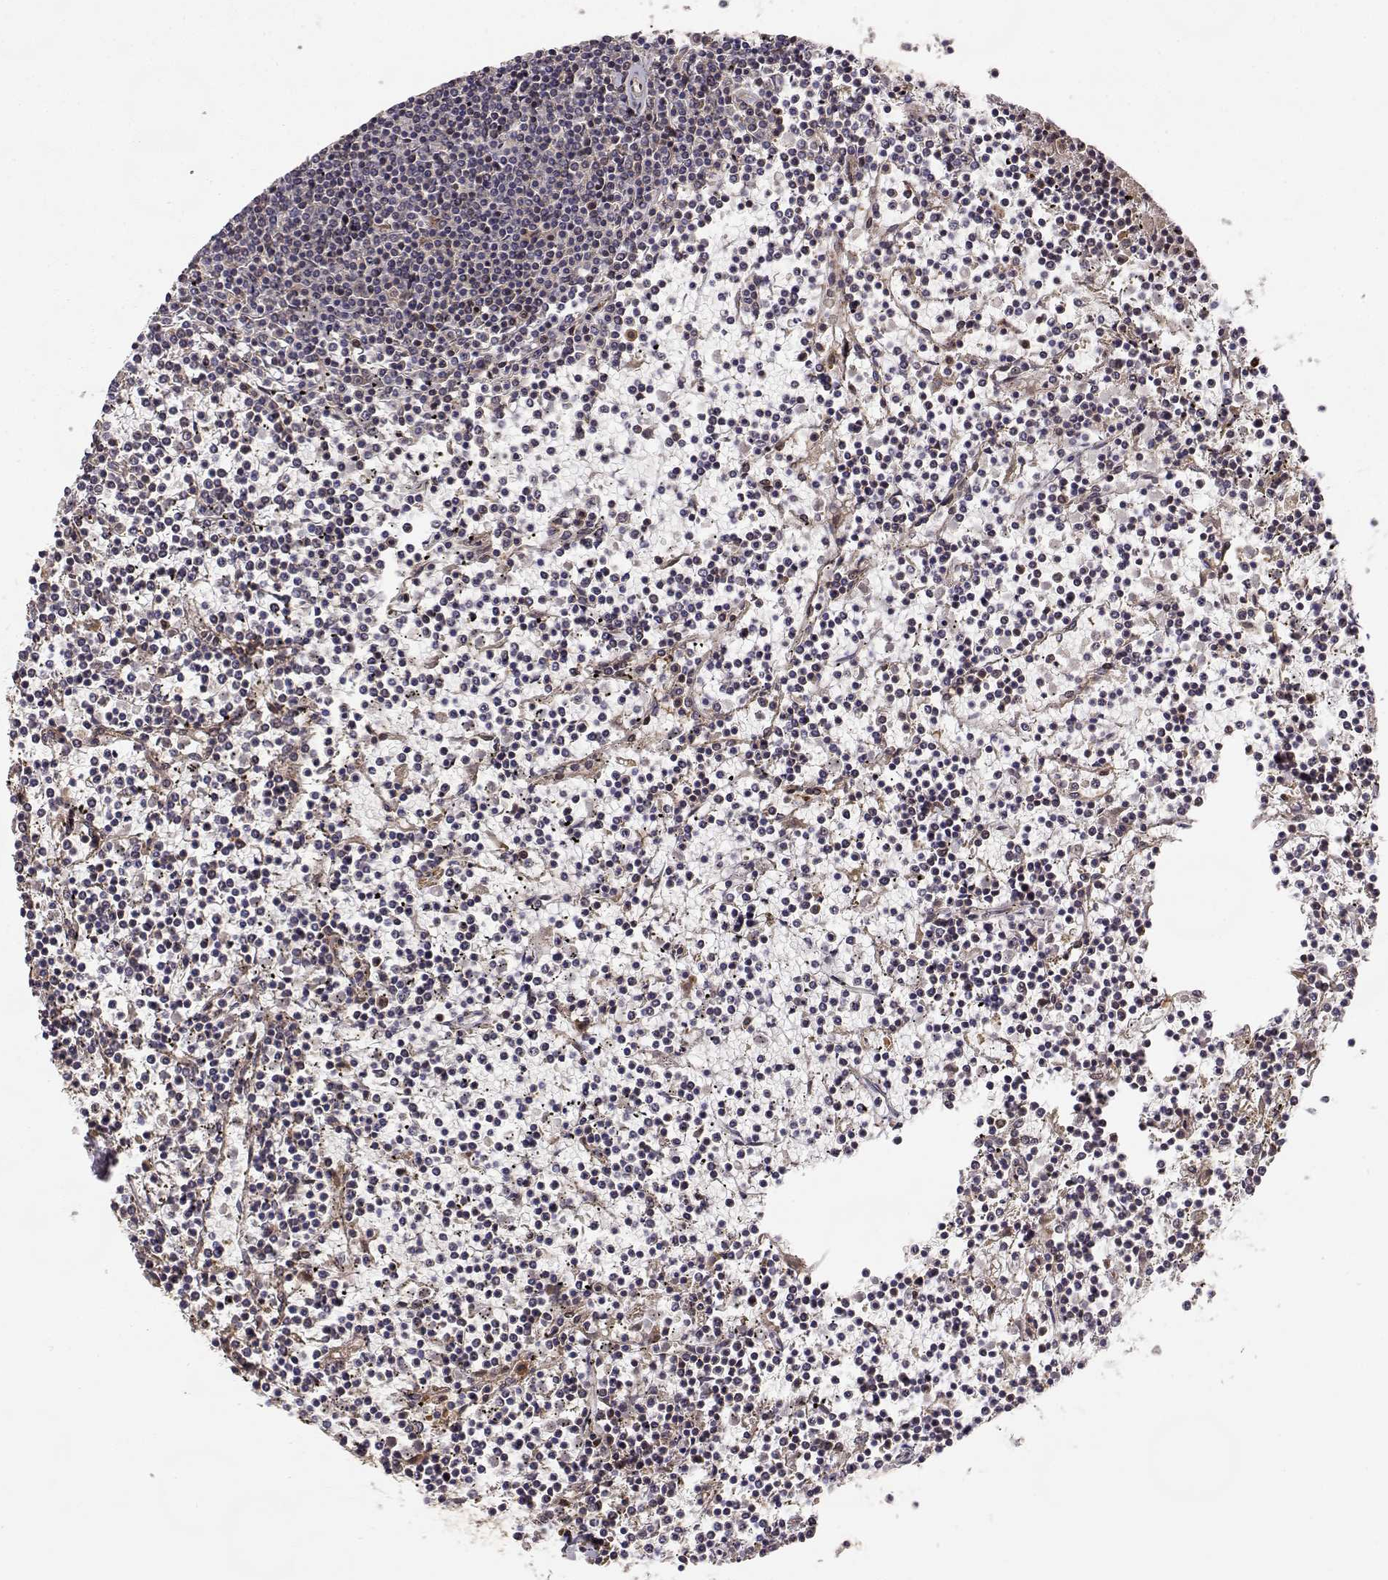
{"staining": {"intensity": "negative", "quantity": "none", "location": "none"}, "tissue": "lymphoma", "cell_type": "Tumor cells", "image_type": "cancer", "snomed": [{"axis": "morphology", "description": "Malignant lymphoma, non-Hodgkin's type, Low grade"}, {"axis": "topography", "description": "Spleen"}], "caption": "There is no significant staining in tumor cells of lymphoma.", "gene": "PICK1", "patient": {"sex": "female", "age": 19}}